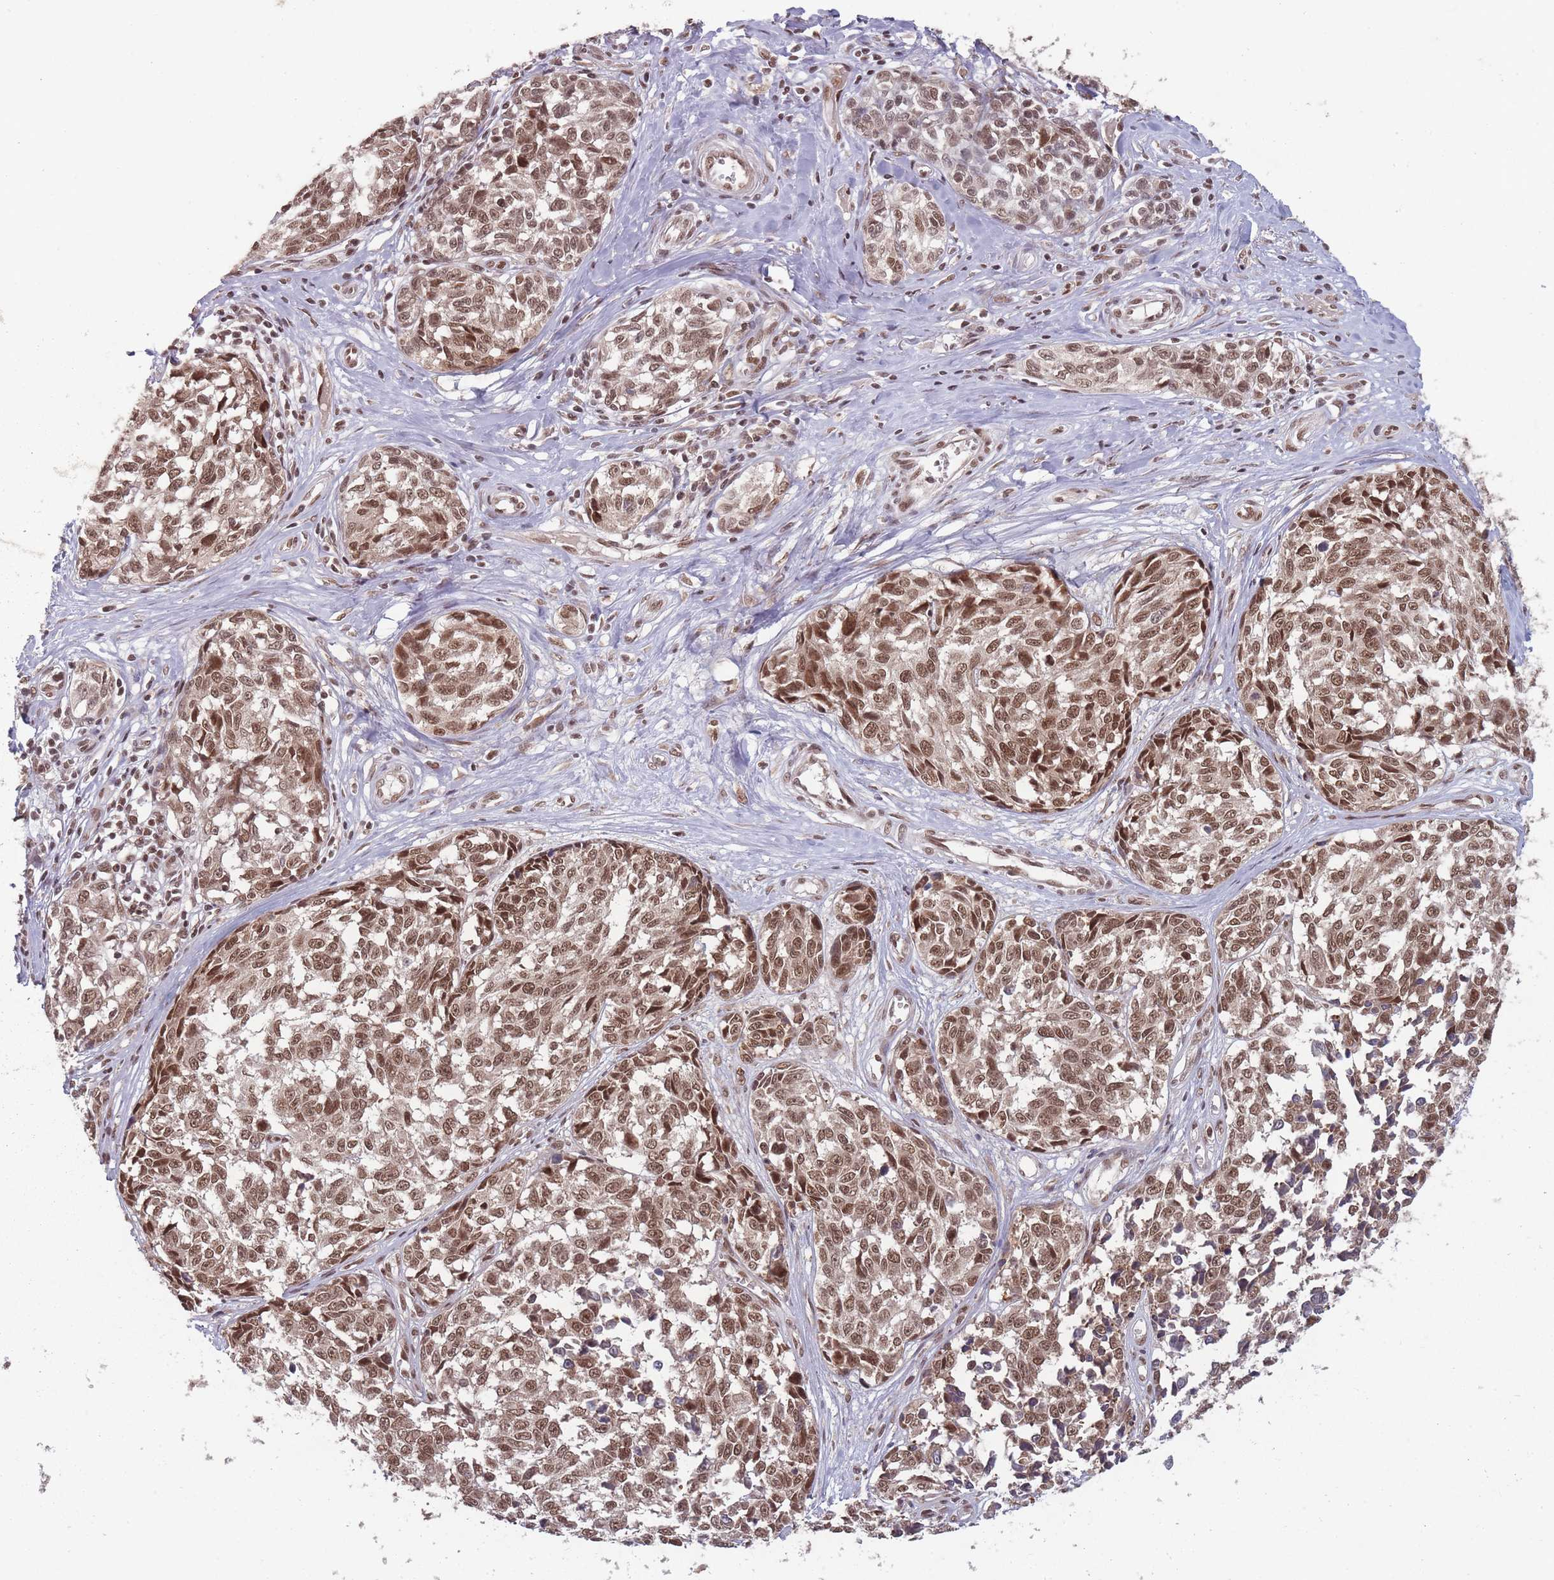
{"staining": {"intensity": "moderate", "quantity": ">75%", "location": "nuclear"}, "tissue": "melanoma", "cell_type": "Tumor cells", "image_type": "cancer", "snomed": [{"axis": "morphology", "description": "Normal tissue, NOS"}, {"axis": "morphology", "description": "Malignant melanoma, NOS"}, {"axis": "topography", "description": "Skin"}], "caption": "The photomicrograph demonstrates a brown stain indicating the presence of a protein in the nuclear of tumor cells in melanoma.", "gene": "TMED3", "patient": {"sex": "female", "age": 64}}